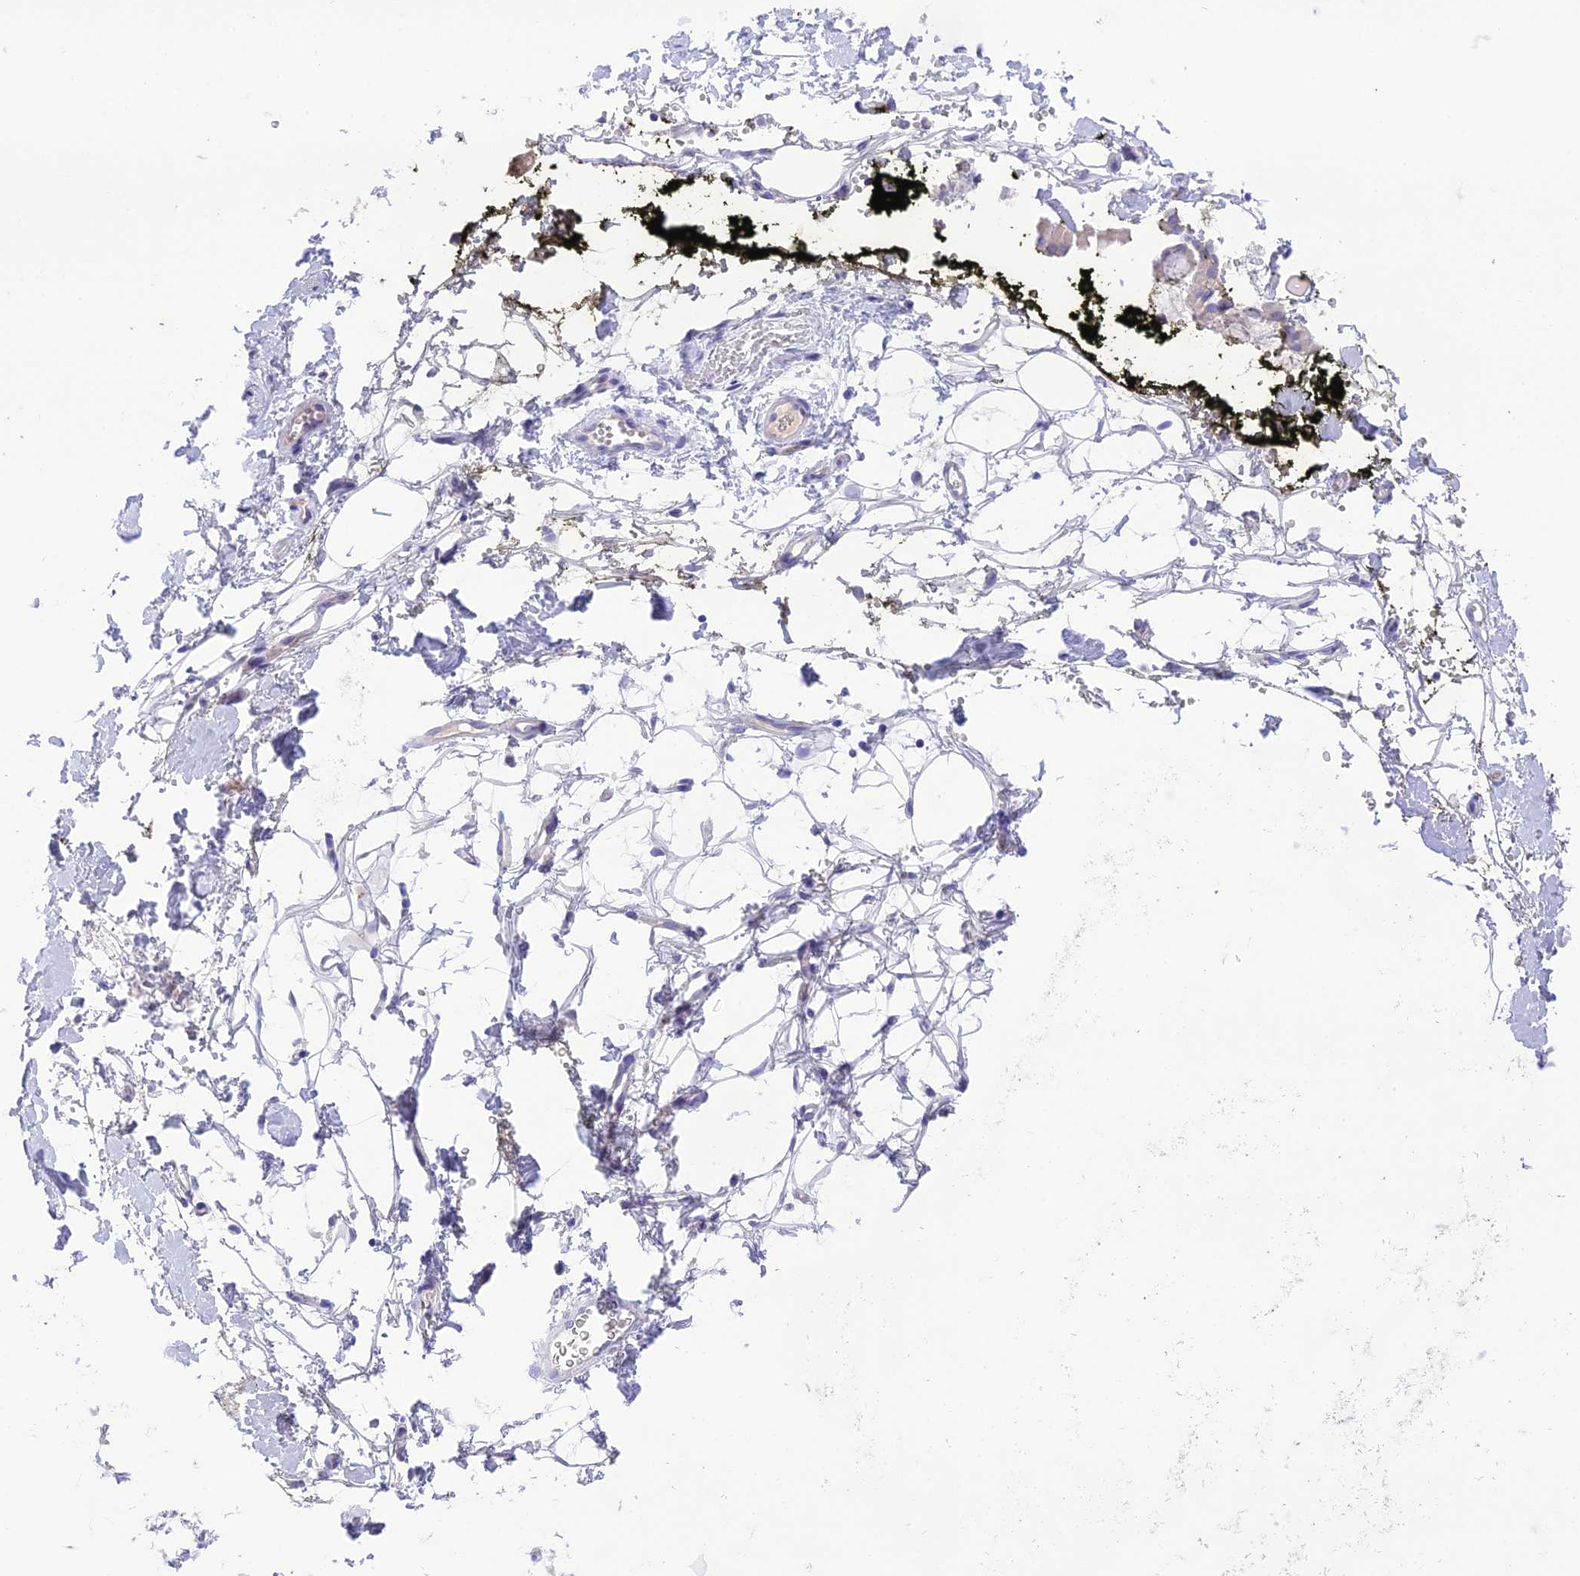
{"staining": {"intensity": "negative", "quantity": "none", "location": "none"}, "tissue": "adipose tissue", "cell_type": "Adipocytes", "image_type": "normal", "snomed": [{"axis": "morphology", "description": "Normal tissue, NOS"}, {"axis": "morphology", "description": "Adenocarcinoma, NOS"}, {"axis": "topography", "description": "Pancreas"}, {"axis": "topography", "description": "Peripheral nerve tissue"}], "caption": "A high-resolution histopathology image shows immunohistochemistry (IHC) staining of unremarkable adipose tissue, which exhibits no significant expression in adipocytes. (DAB (3,3'-diaminobenzidine) immunohistochemistry (IHC) with hematoxylin counter stain).", "gene": "KIAA0408", "patient": {"sex": "male", "age": 59}}